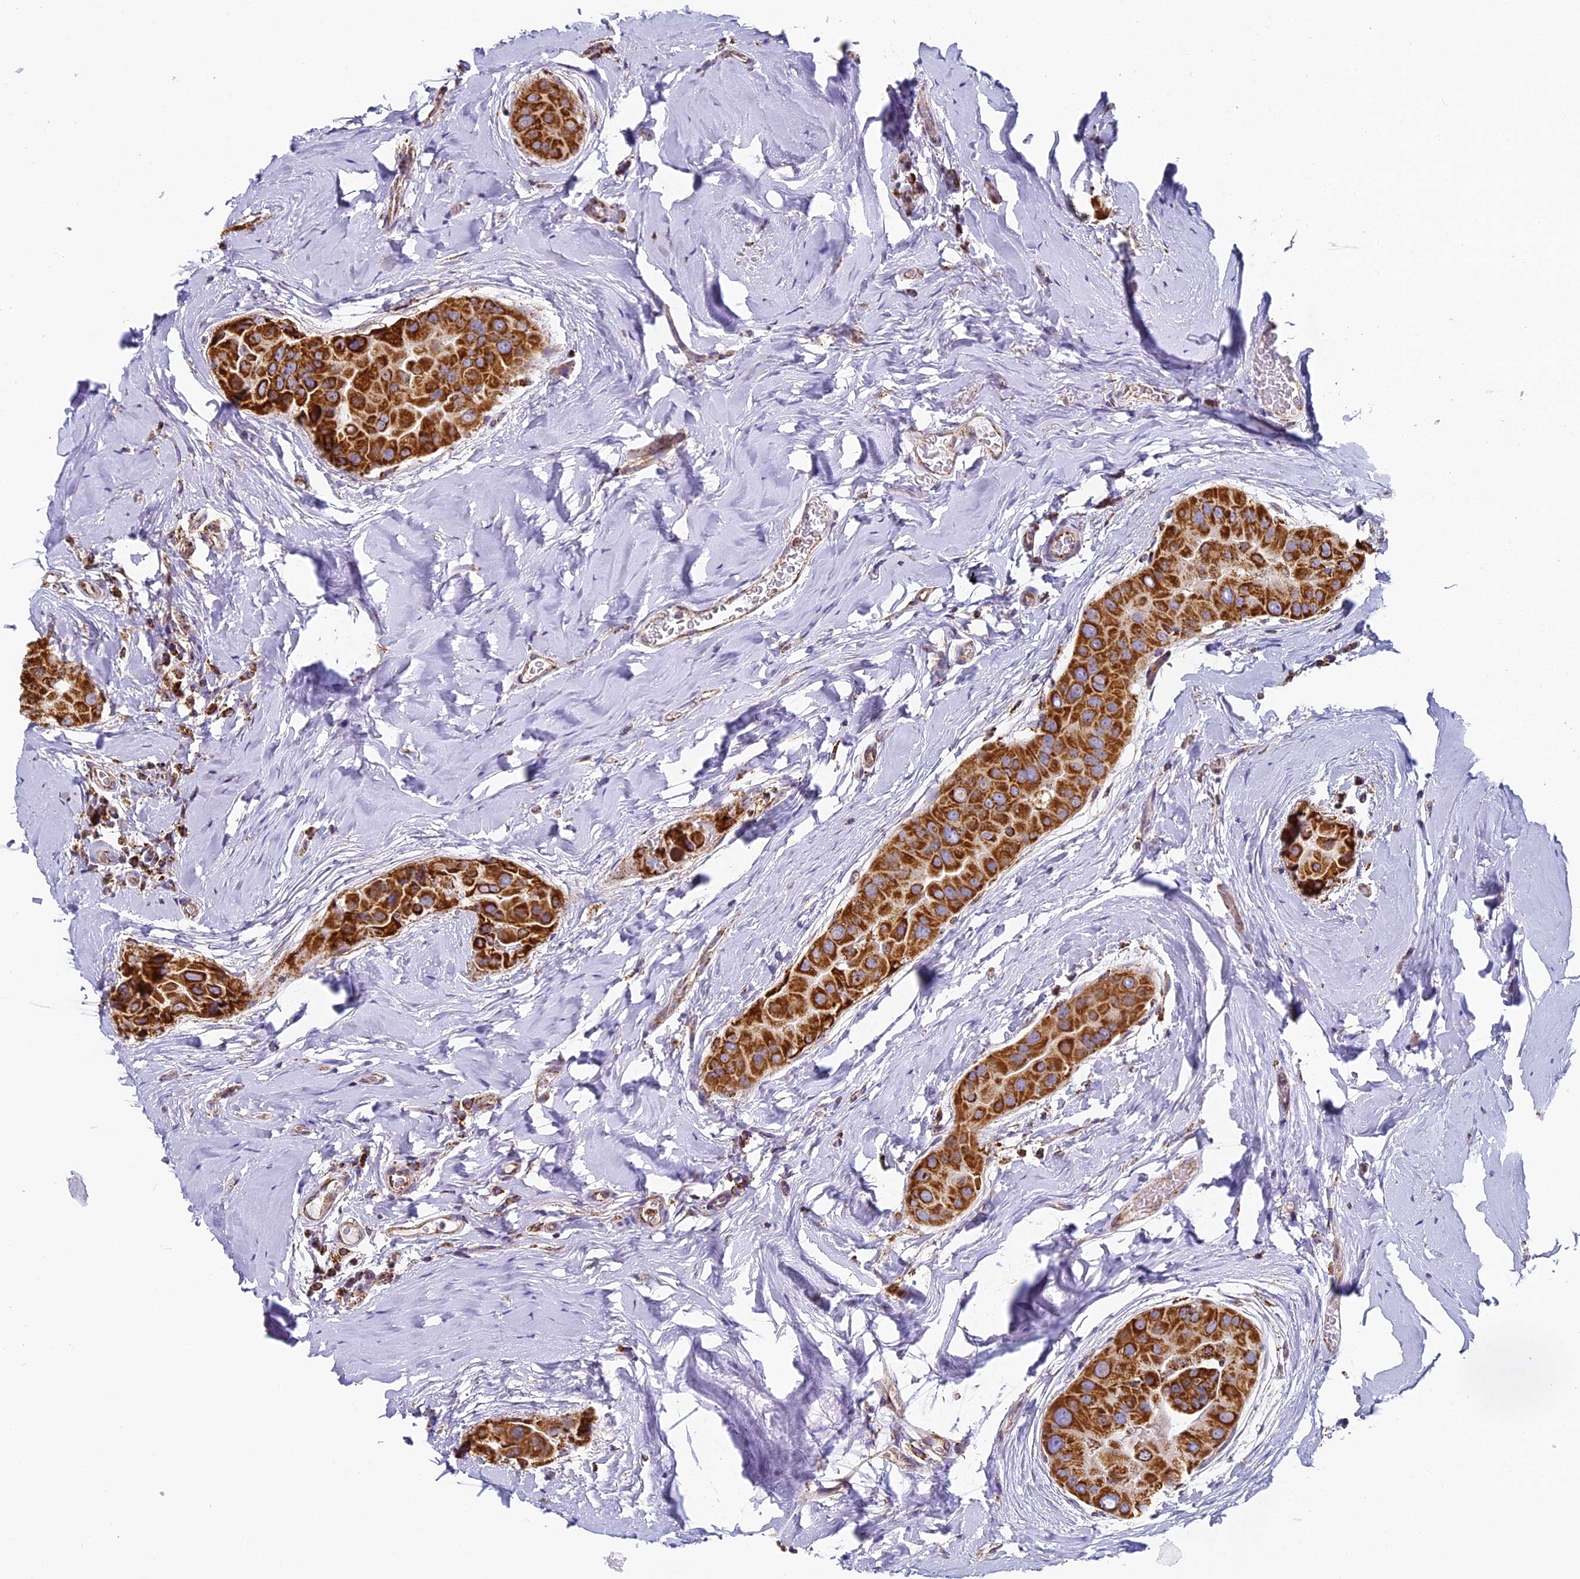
{"staining": {"intensity": "strong", "quantity": ">75%", "location": "cytoplasmic/membranous"}, "tissue": "thyroid cancer", "cell_type": "Tumor cells", "image_type": "cancer", "snomed": [{"axis": "morphology", "description": "Papillary adenocarcinoma, NOS"}, {"axis": "topography", "description": "Thyroid gland"}], "caption": "Thyroid cancer (papillary adenocarcinoma) stained with immunohistochemistry reveals strong cytoplasmic/membranous positivity in about >75% of tumor cells.", "gene": "STK17A", "patient": {"sex": "male", "age": 33}}